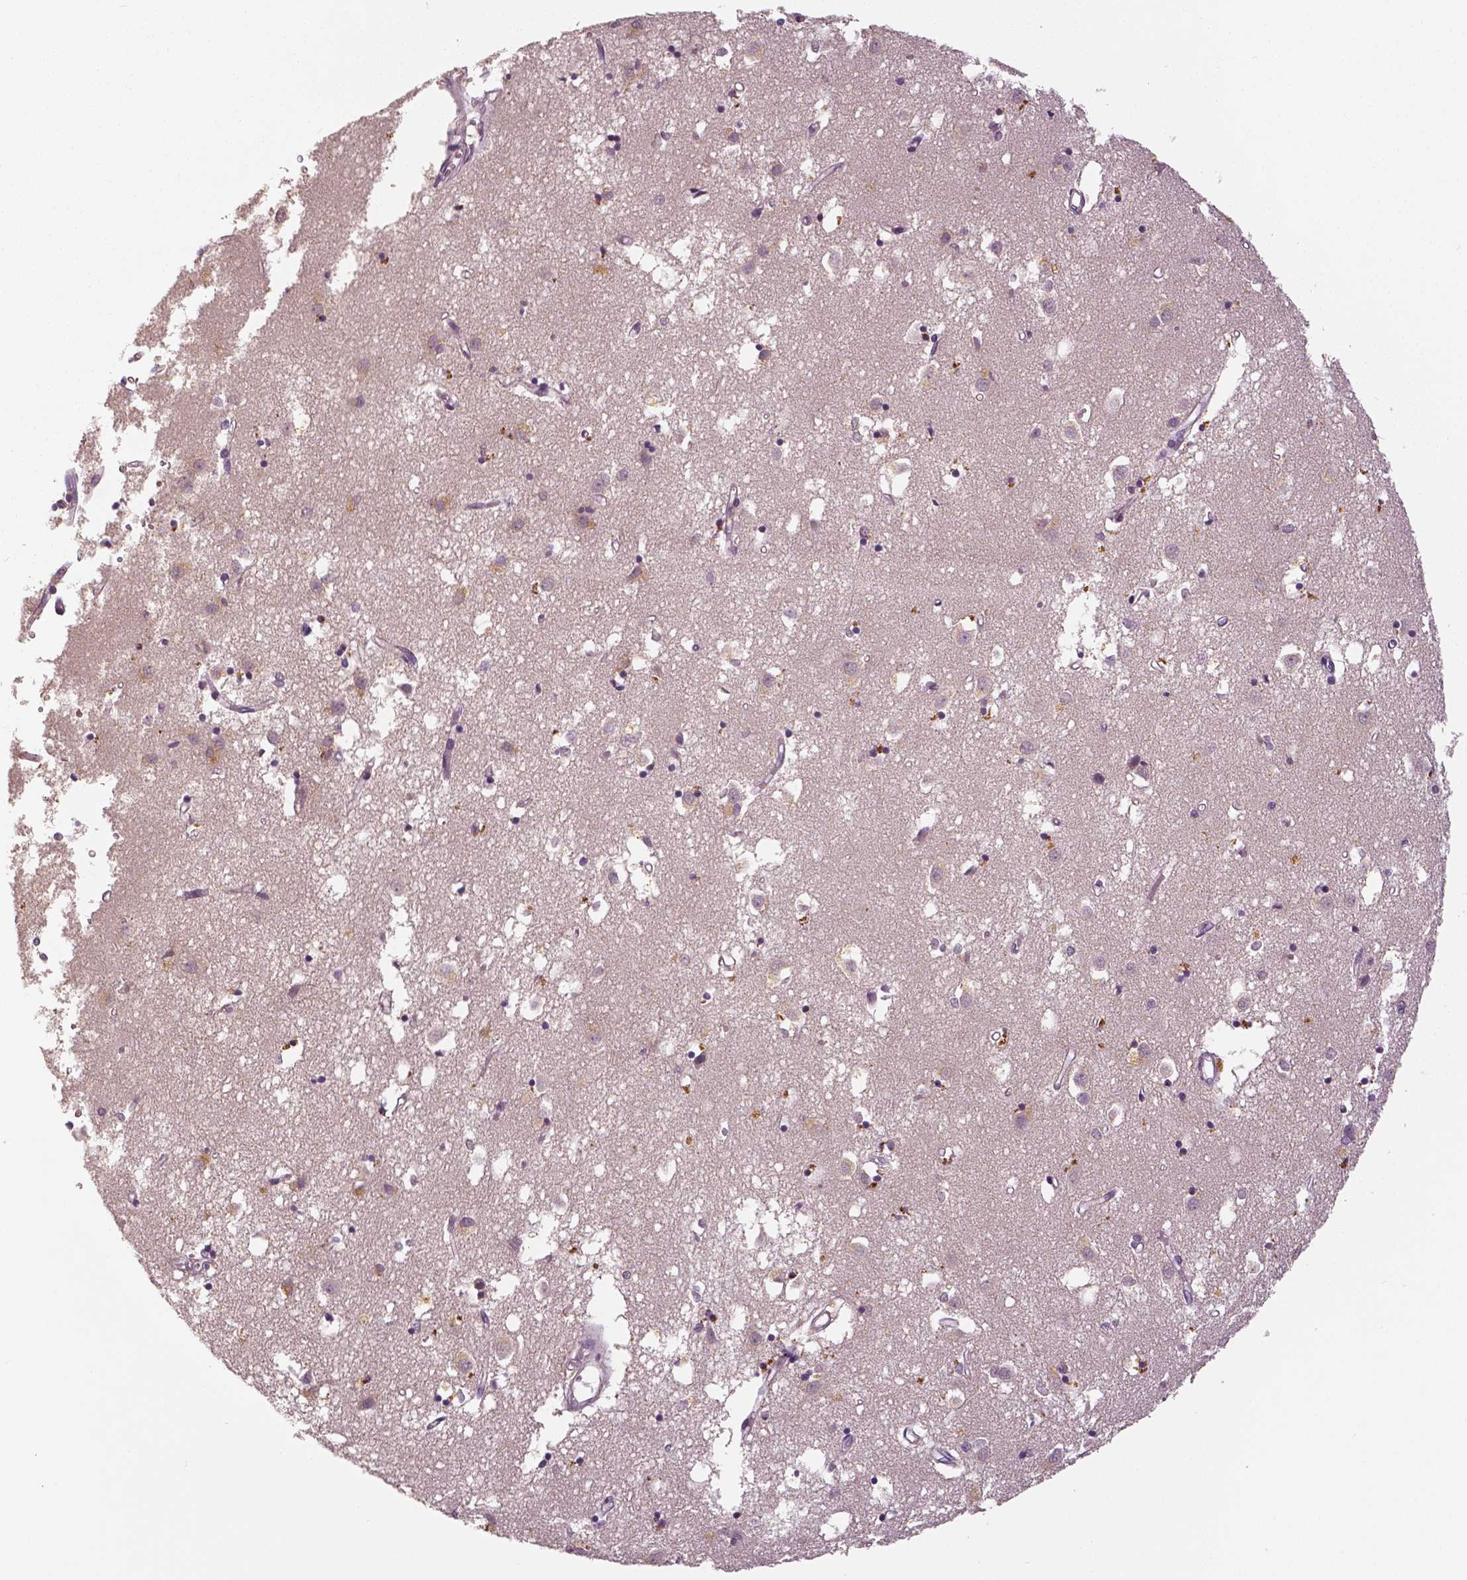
{"staining": {"intensity": "negative", "quantity": "none", "location": "none"}, "tissue": "caudate", "cell_type": "Glial cells", "image_type": "normal", "snomed": [{"axis": "morphology", "description": "Normal tissue, NOS"}, {"axis": "topography", "description": "Lateral ventricle wall"}], "caption": "This is an immunohistochemistry histopathology image of unremarkable caudate. There is no staining in glial cells.", "gene": "MKI67", "patient": {"sex": "male", "age": 70}}